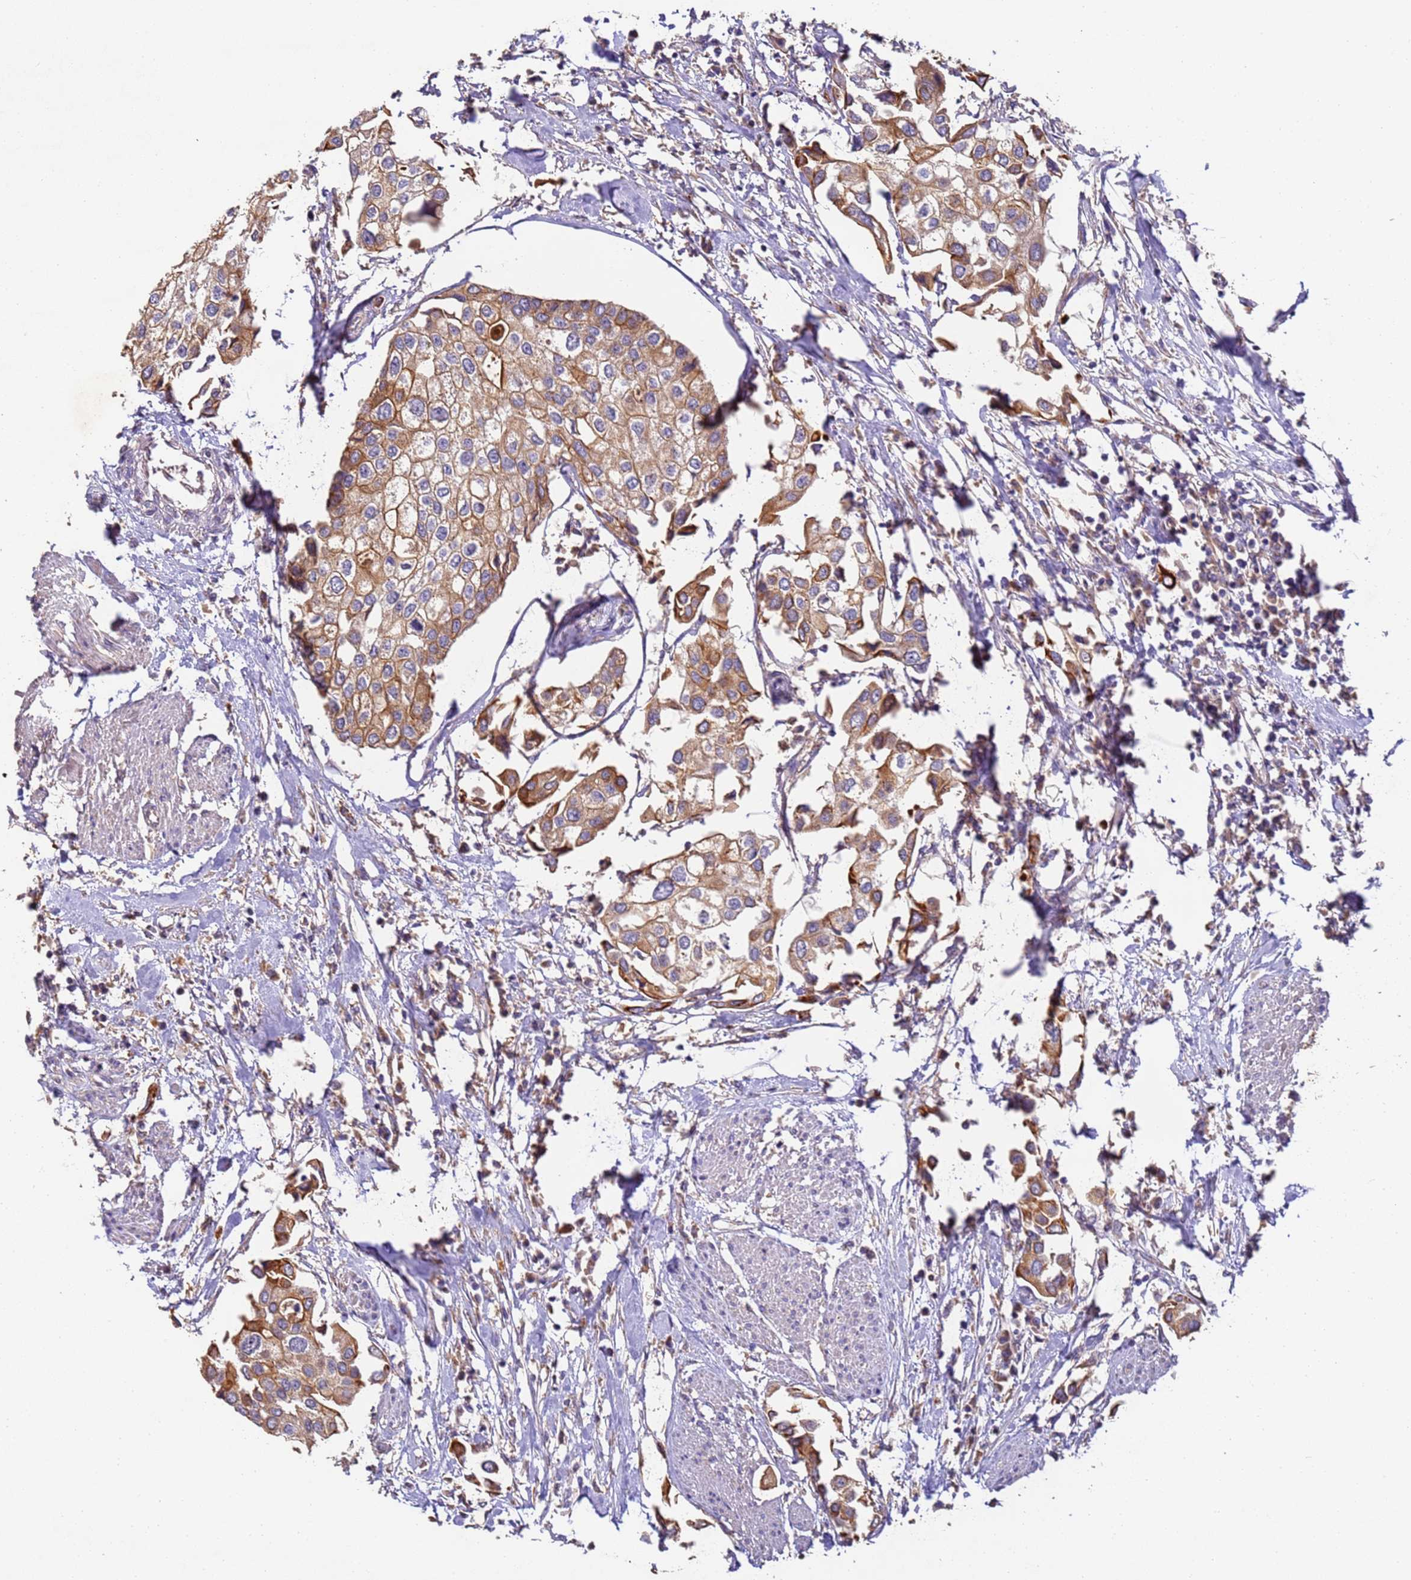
{"staining": {"intensity": "moderate", "quantity": ">75%", "location": "cytoplasmic/membranous"}, "tissue": "urothelial cancer", "cell_type": "Tumor cells", "image_type": "cancer", "snomed": [{"axis": "morphology", "description": "Urothelial carcinoma, High grade"}, {"axis": "topography", "description": "Urinary bladder"}], "caption": "Urothelial carcinoma (high-grade) stained for a protein demonstrates moderate cytoplasmic/membranous positivity in tumor cells.", "gene": "TIGAR", "patient": {"sex": "male", "age": 64}}